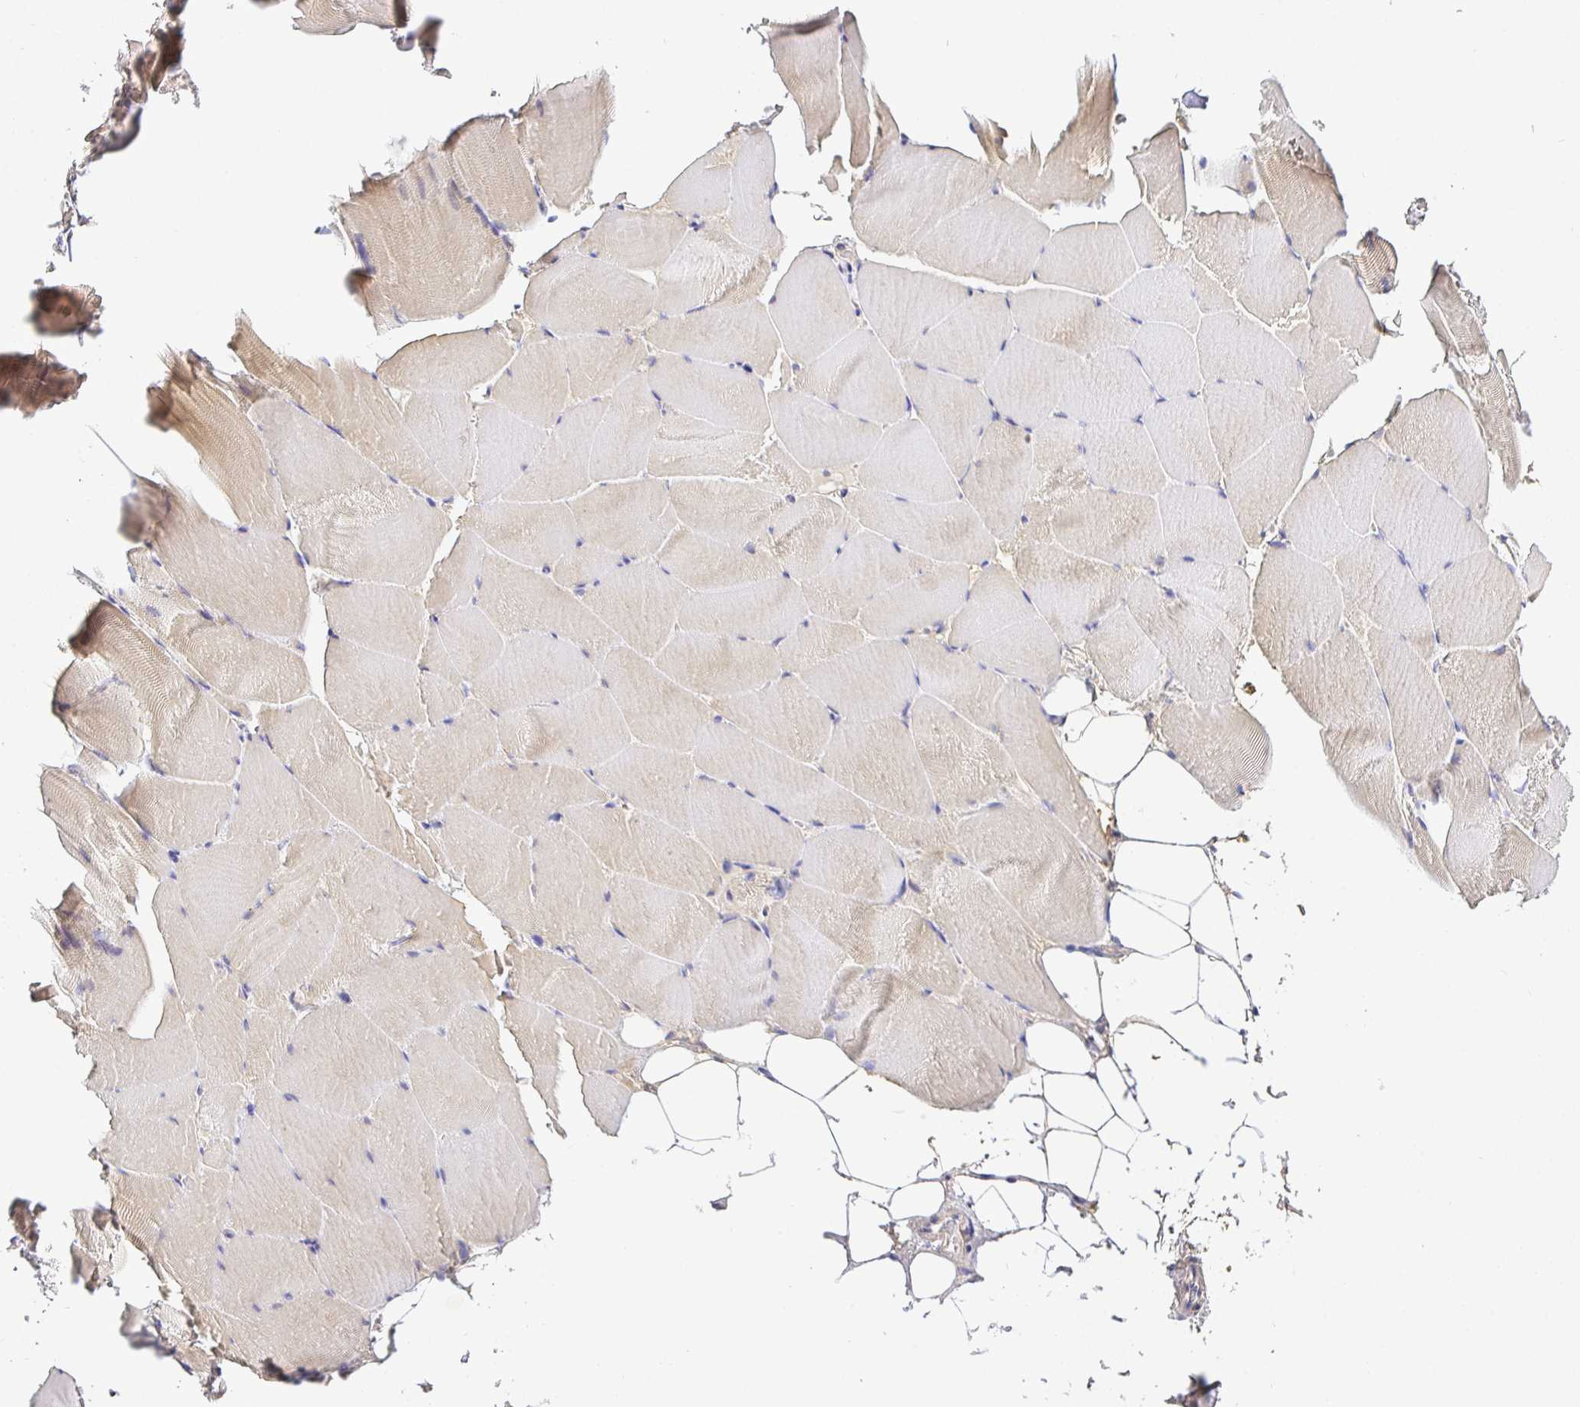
{"staining": {"intensity": "weak", "quantity": "<25%", "location": "cytoplasmic/membranous"}, "tissue": "skeletal muscle", "cell_type": "Myocytes", "image_type": "normal", "snomed": [{"axis": "morphology", "description": "Normal tissue, NOS"}, {"axis": "topography", "description": "Skeletal muscle"}], "caption": "A micrograph of skeletal muscle stained for a protein displays no brown staining in myocytes.", "gene": "OPALIN", "patient": {"sex": "female", "age": 64}}